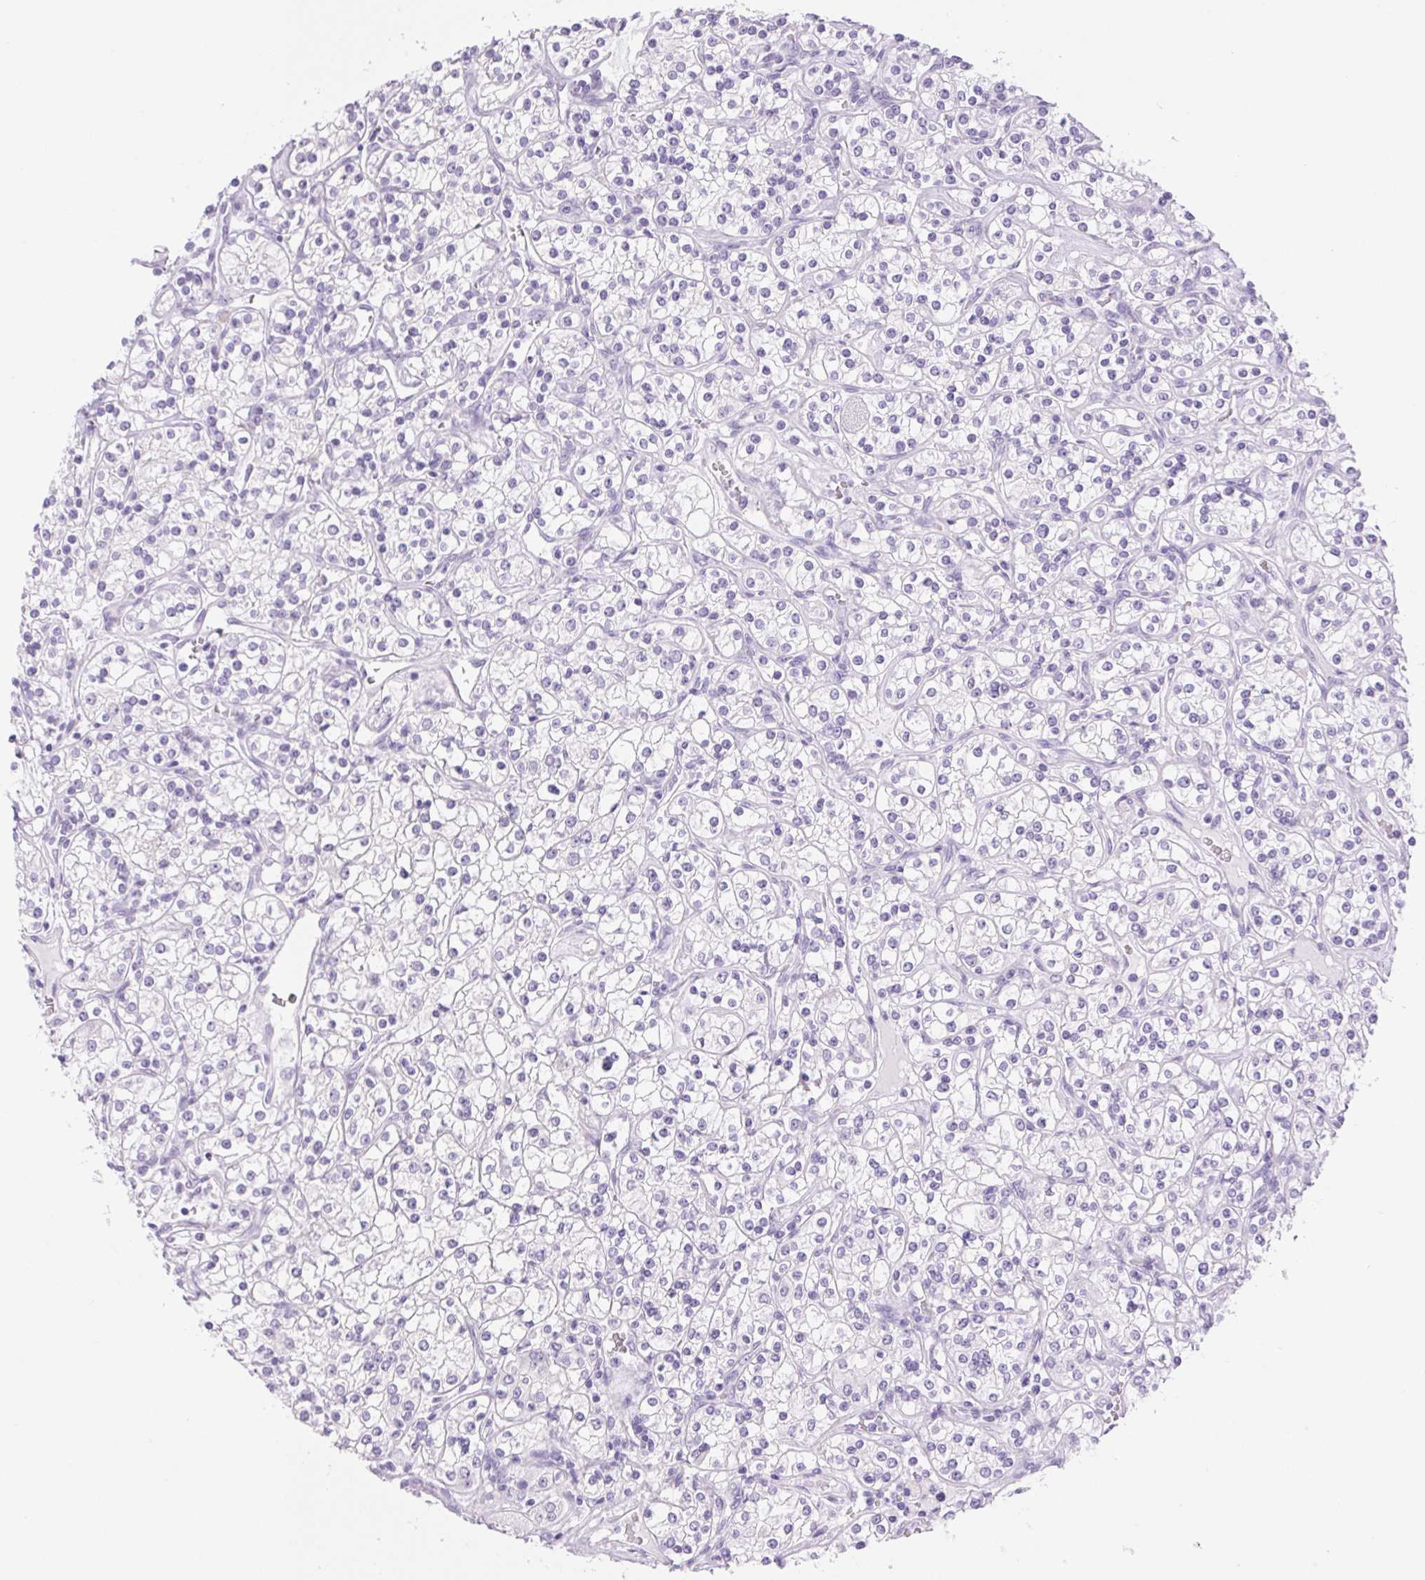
{"staining": {"intensity": "negative", "quantity": "none", "location": "none"}, "tissue": "renal cancer", "cell_type": "Tumor cells", "image_type": "cancer", "snomed": [{"axis": "morphology", "description": "Adenocarcinoma, NOS"}, {"axis": "topography", "description": "Kidney"}], "caption": "Immunohistochemical staining of human renal cancer (adenocarcinoma) exhibits no significant staining in tumor cells.", "gene": "SERPINB3", "patient": {"sex": "male", "age": 77}}